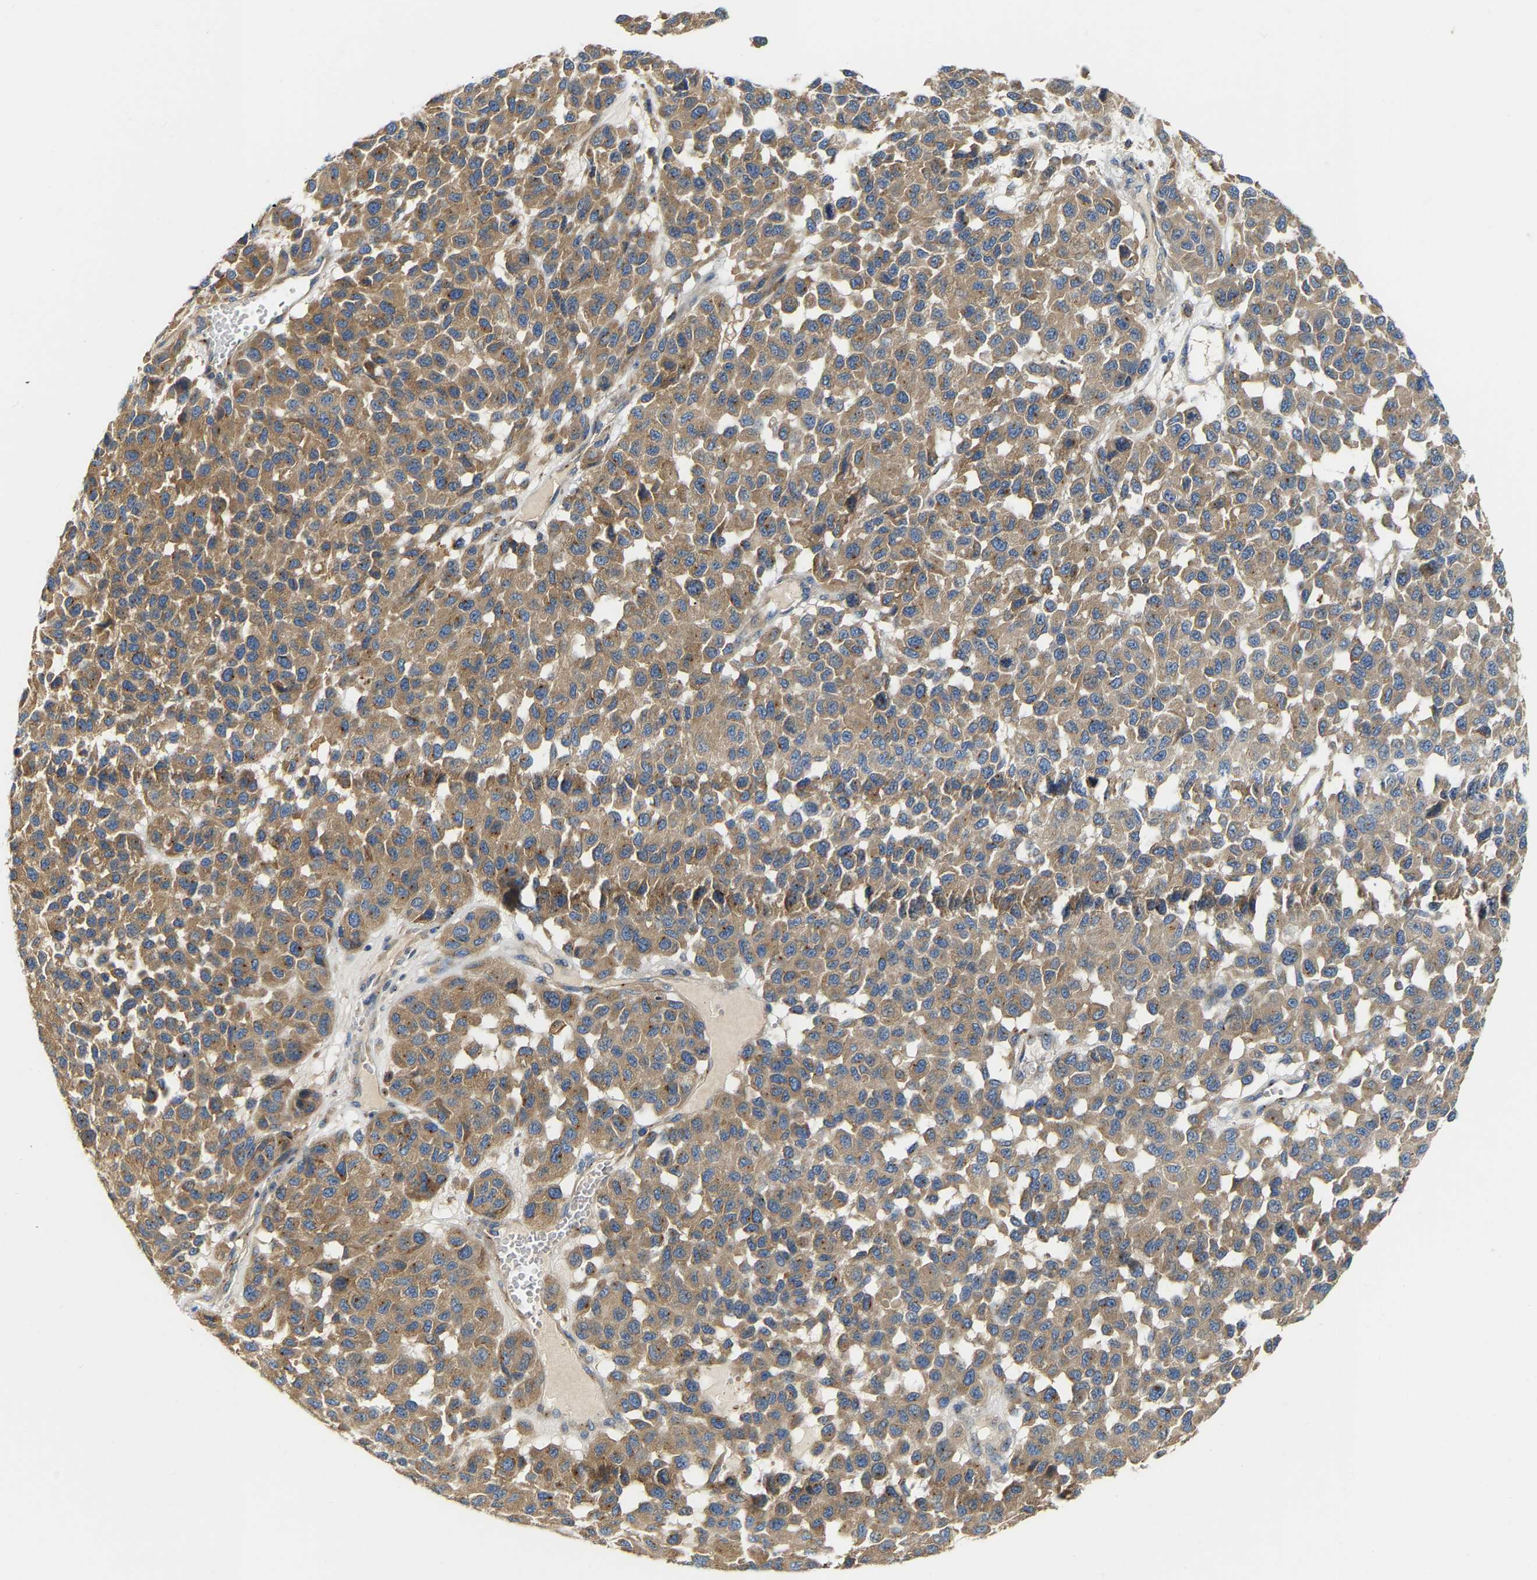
{"staining": {"intensity": "moderate", "quantity": ">75%", "location": "cytoplasmic/membranous"}, "tissue": "melanoma", "cell_type": "Tumor cells", "image_type": "cancer", "snomed": [{"axis": "morphology", "description": "Malignant melanoma, NOS"}, {"axis": "topography", "description": "Skin"}], "caption": "IHC of human malignant melanoma exhibits medium levels of moderate cytoplasmic/membranous staining in approximately >75% of tumor cells.", "gene": "PCNT", "patient": {"sex": "male", "age": 62}}